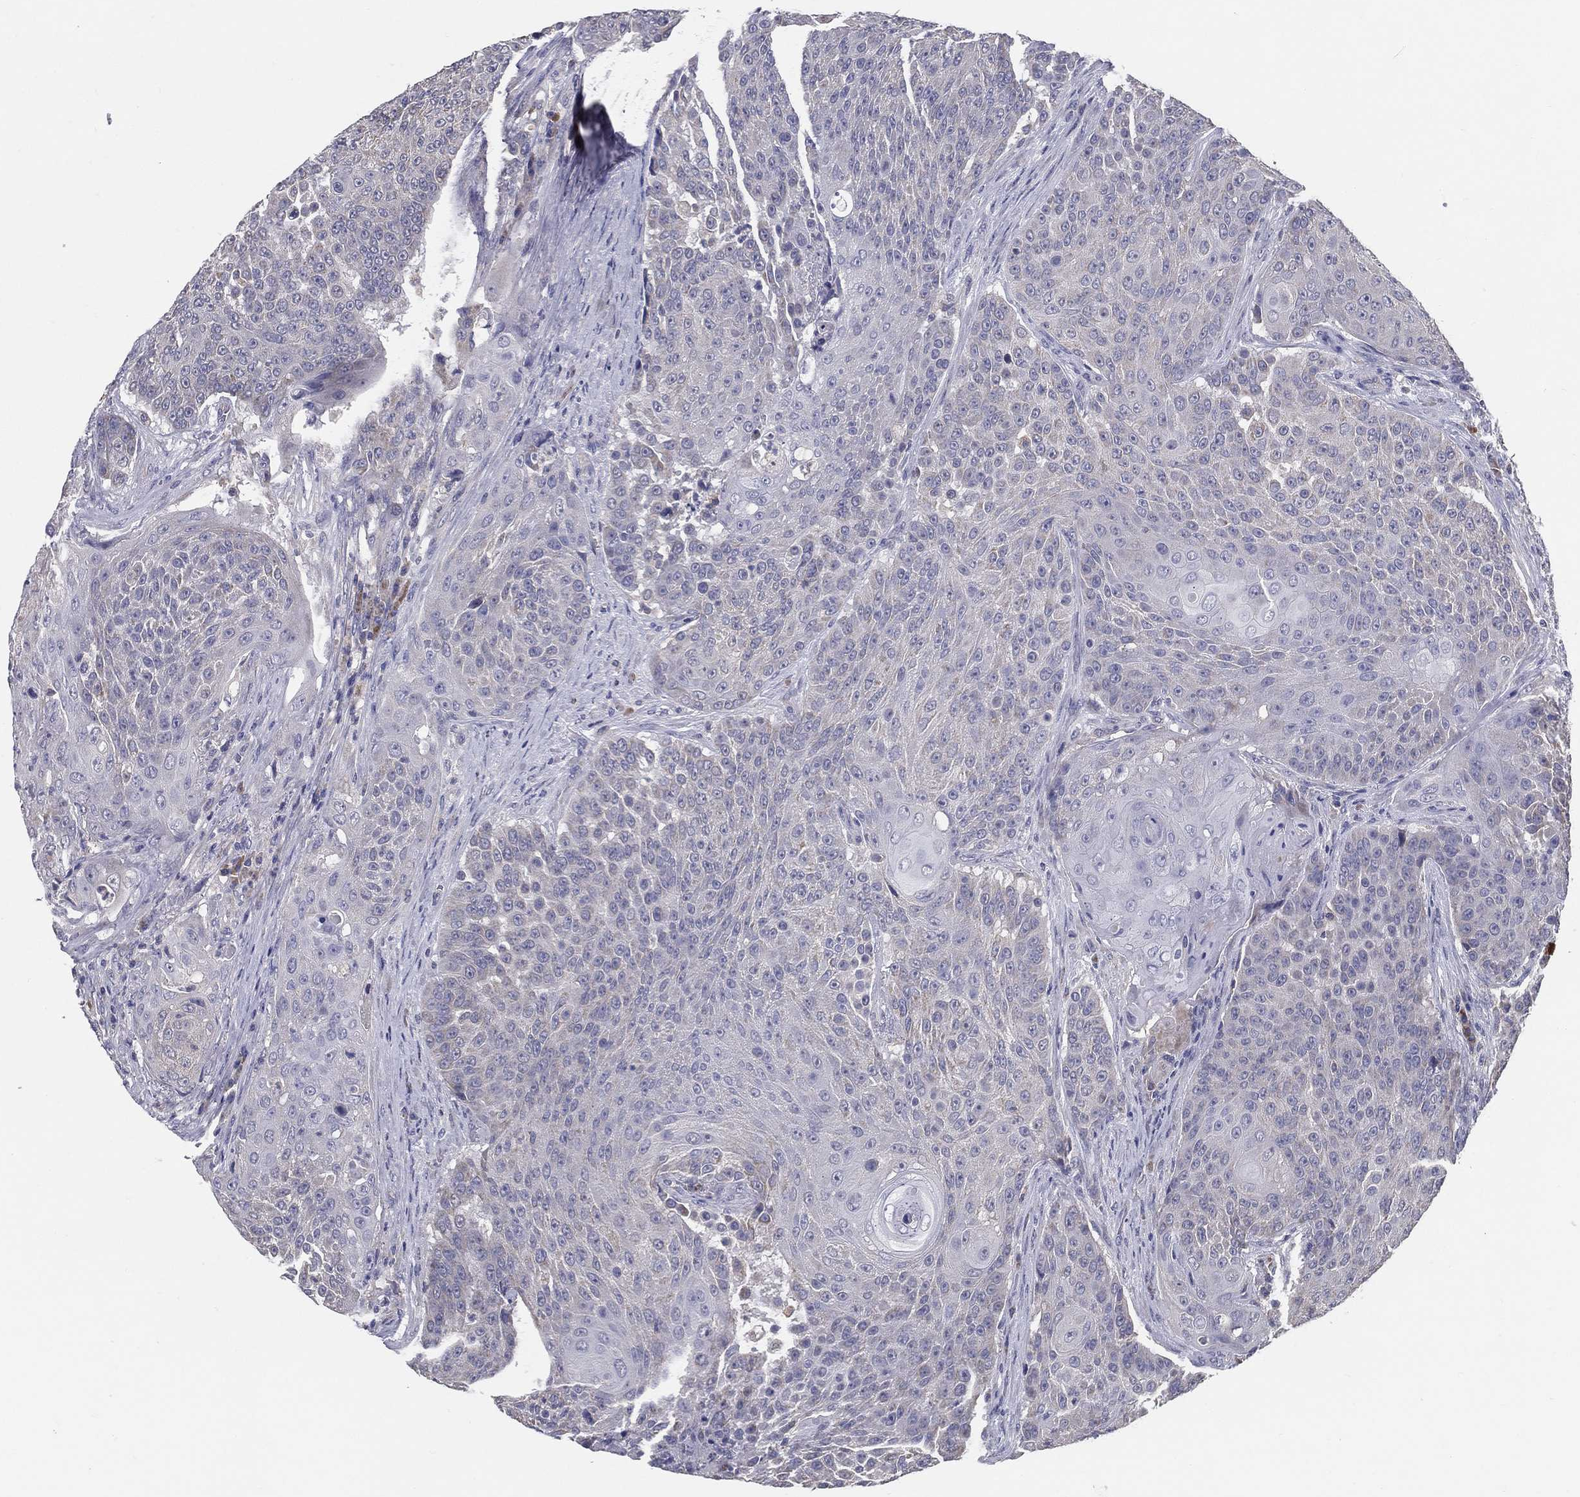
{"staining": {"intensity": "negative", "quantity": "none", "location": "none"}, "tissue": "urothelial cancer", "cell_type": "Tumor cells", "image_type": "cancer", "snomed": [{"axis": "morphology", "description": "Urothelial carcinoma, High grade"}, {"axis": "topography", "description": "Urinary bladder"}], "caption": "Immunohistochemical staining of urothelial cancer exhibits no significant positivity in tumor cells.", "gene": "PCSK1", "patient": {"sex": "female", "age": 63}}